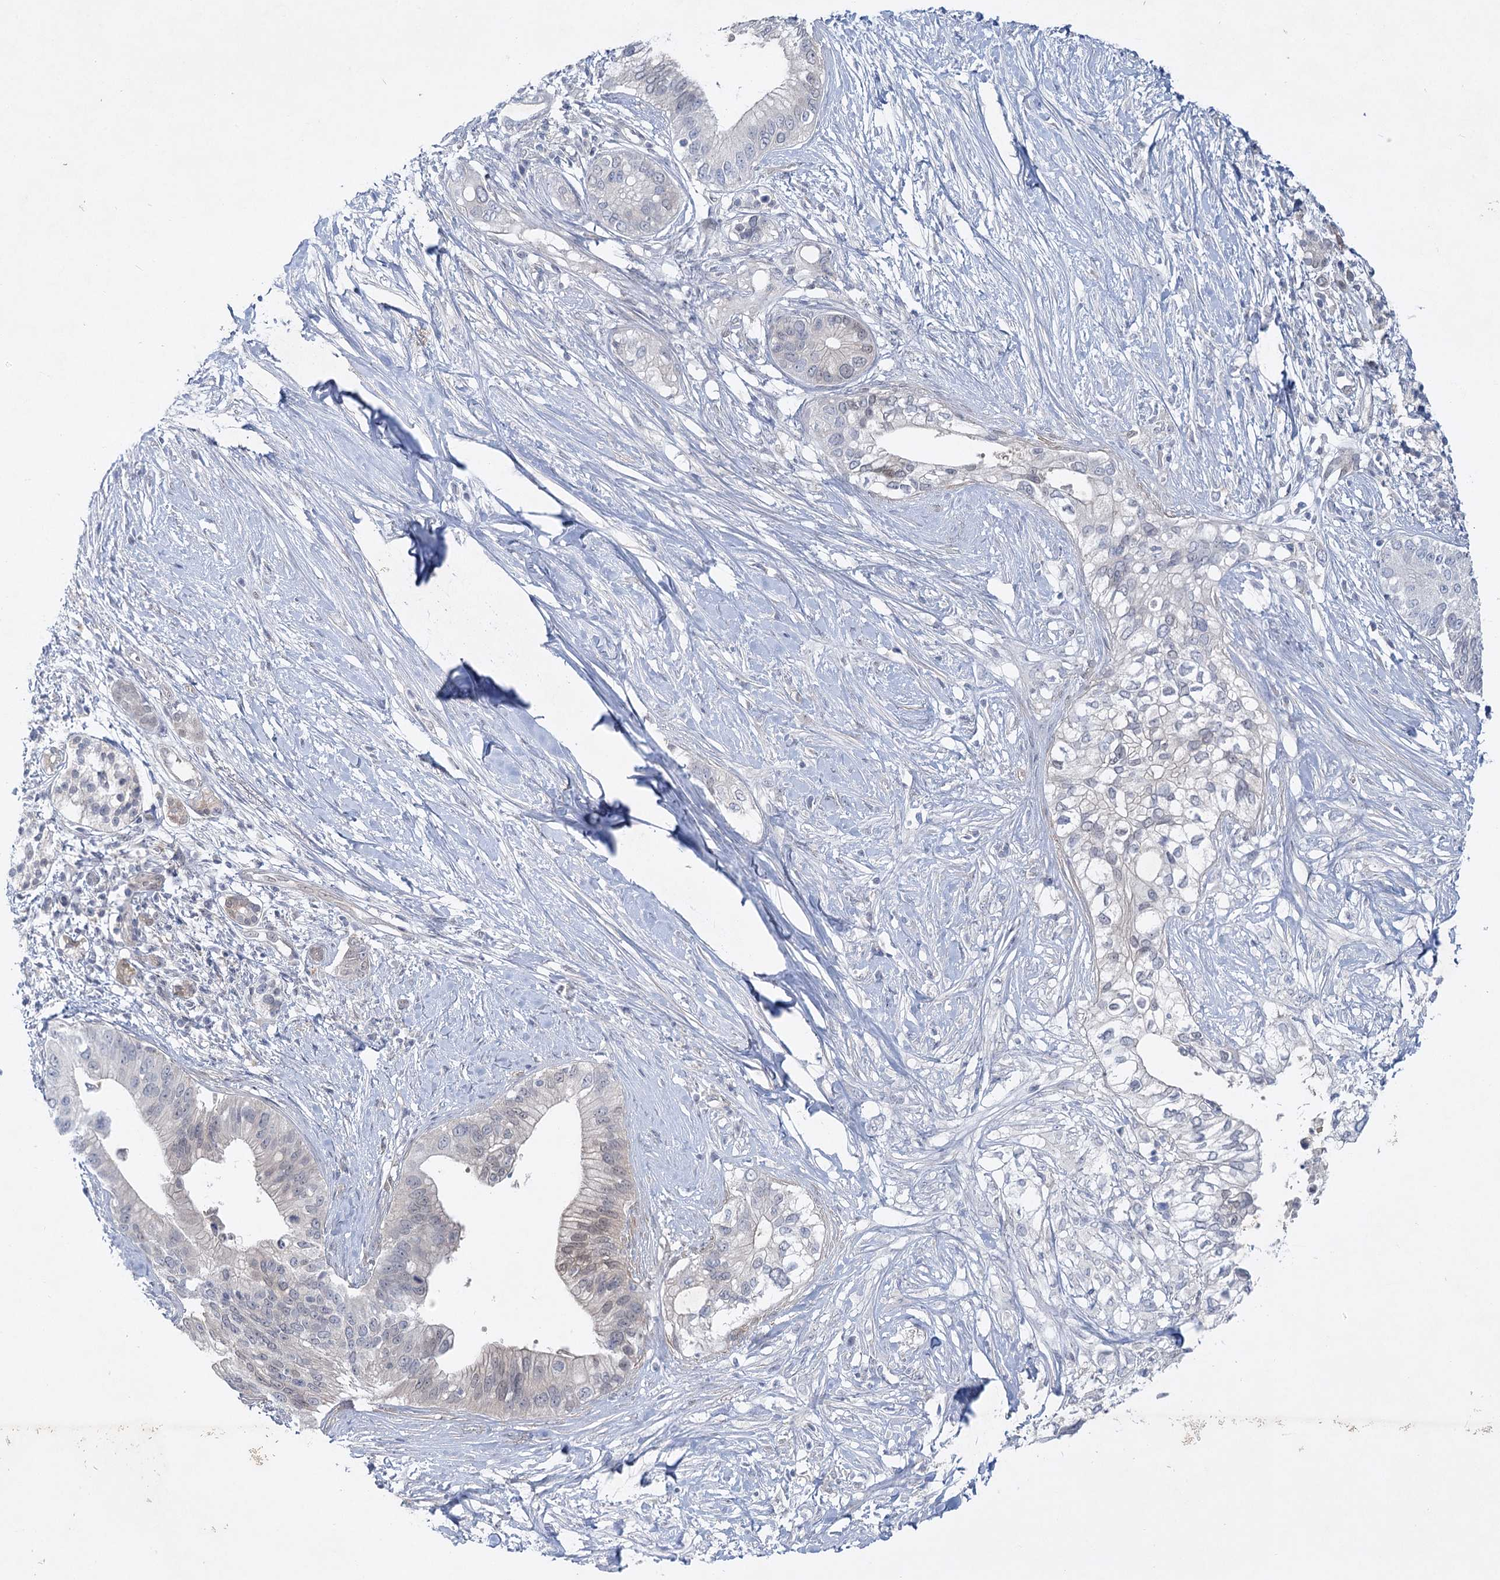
{"staining": {"intensity": "negative", "quantity": "none", "location": "none"}, "tissue": "pancreatic cancer", "cell_type": "Tumor cells", "image_type": "cancer", "snomed": [{"axis": "morphology", "description": "Normal tissue, NOS"}, {"axis": "morphology", "description": "Adenocarcinoma, NOS"}, {"axis": "topography", "description": "Pancreas"}, {"axis": "topography", "description": "Peripheral nerve tissue"}], "caption": "Adenocarcinoma (pancreatic) was stained to show a protein in brown. There is no significant positivity in tumor cells.", "gene": "AAMDC", "patient": {"sex": "male", "age": 59}}